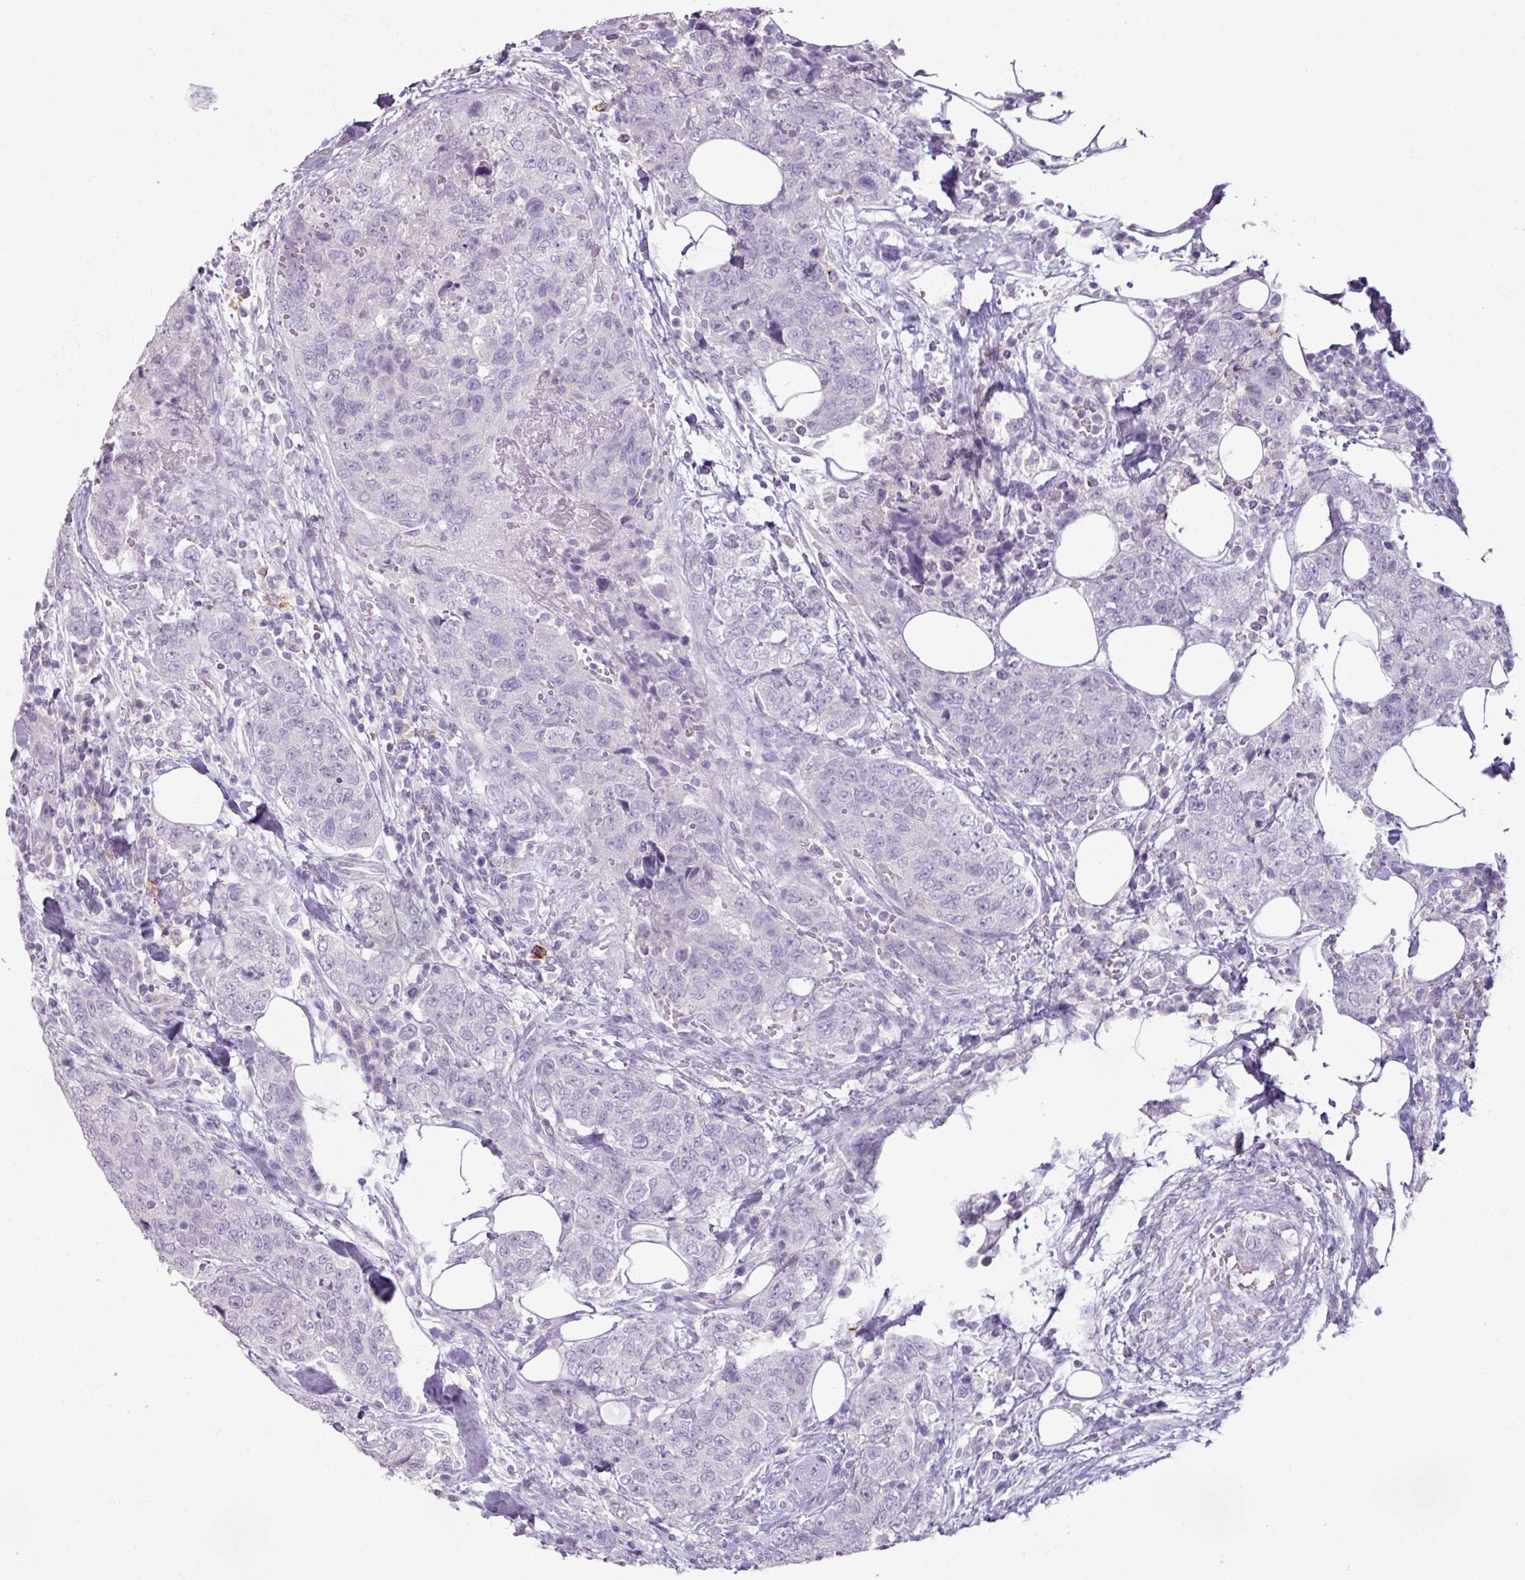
{"staining": {"intensity": "negative", "quantity": "none", "location": "none"}, "tissue": "urothelial cancer", "cell_type": "Tumor cells", "image_type": "cancer", "snomed": [{"axis": "morphology", "description": "Urothelial carcinoma, High grade"}, {"axis": "topography", "description": "Urinary bladder"}], "caption": "Tumor cells are negative for brown protein staining in urothelial cancer. Brightfield microscopy of IHC stained with DAB (brown) and hematoxylin (blue), captured at high magnification.", "gene": "SLC27A5", "patient": {"sex": "female", "age": 78}}